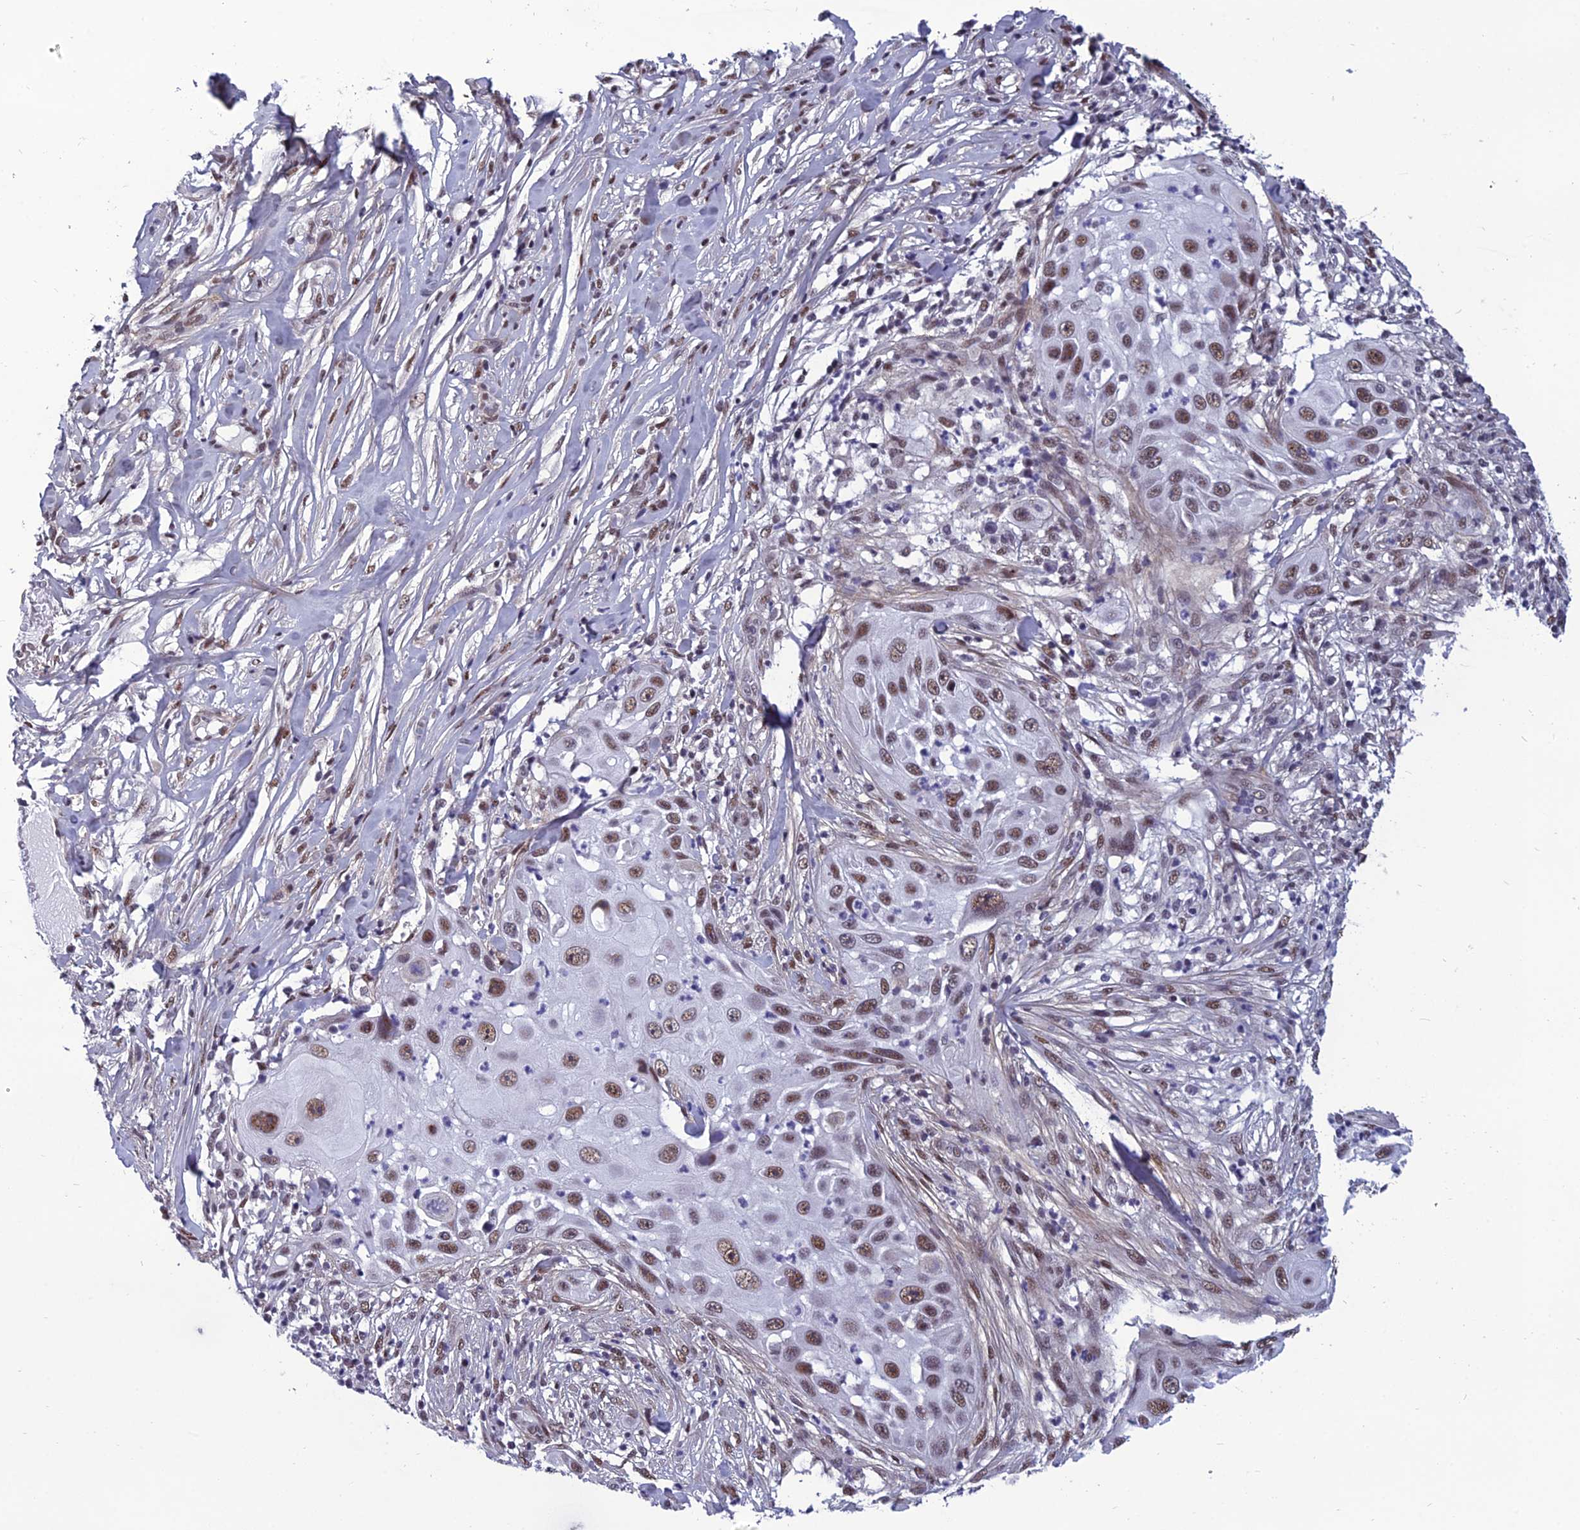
{"staining": {"intensity": "moderate", "quantity": ">75%", "location": "nuclear"}, "tissue": "skin cancer", "cell_type": "Tumor cells", "image_type": "cancer", "snomed": [{"axis": "morphology", "description": "Squamous cell carcinoma, NOS"}, {"axis": "topography", "description": "Skin"}], "caption": "Immunohistochemistry (IHC) (DAB (3,3'-diaminobenzidine)) staining of squamous cell carcinoma (skin) displays moderate nuclear protein staining in about >75% of tumor cells. (DAB IHC, brown staining for protein, blue staining for nuclei).", "gene": "RSRC1", "patient": {"sex": "female", "age": 44}}